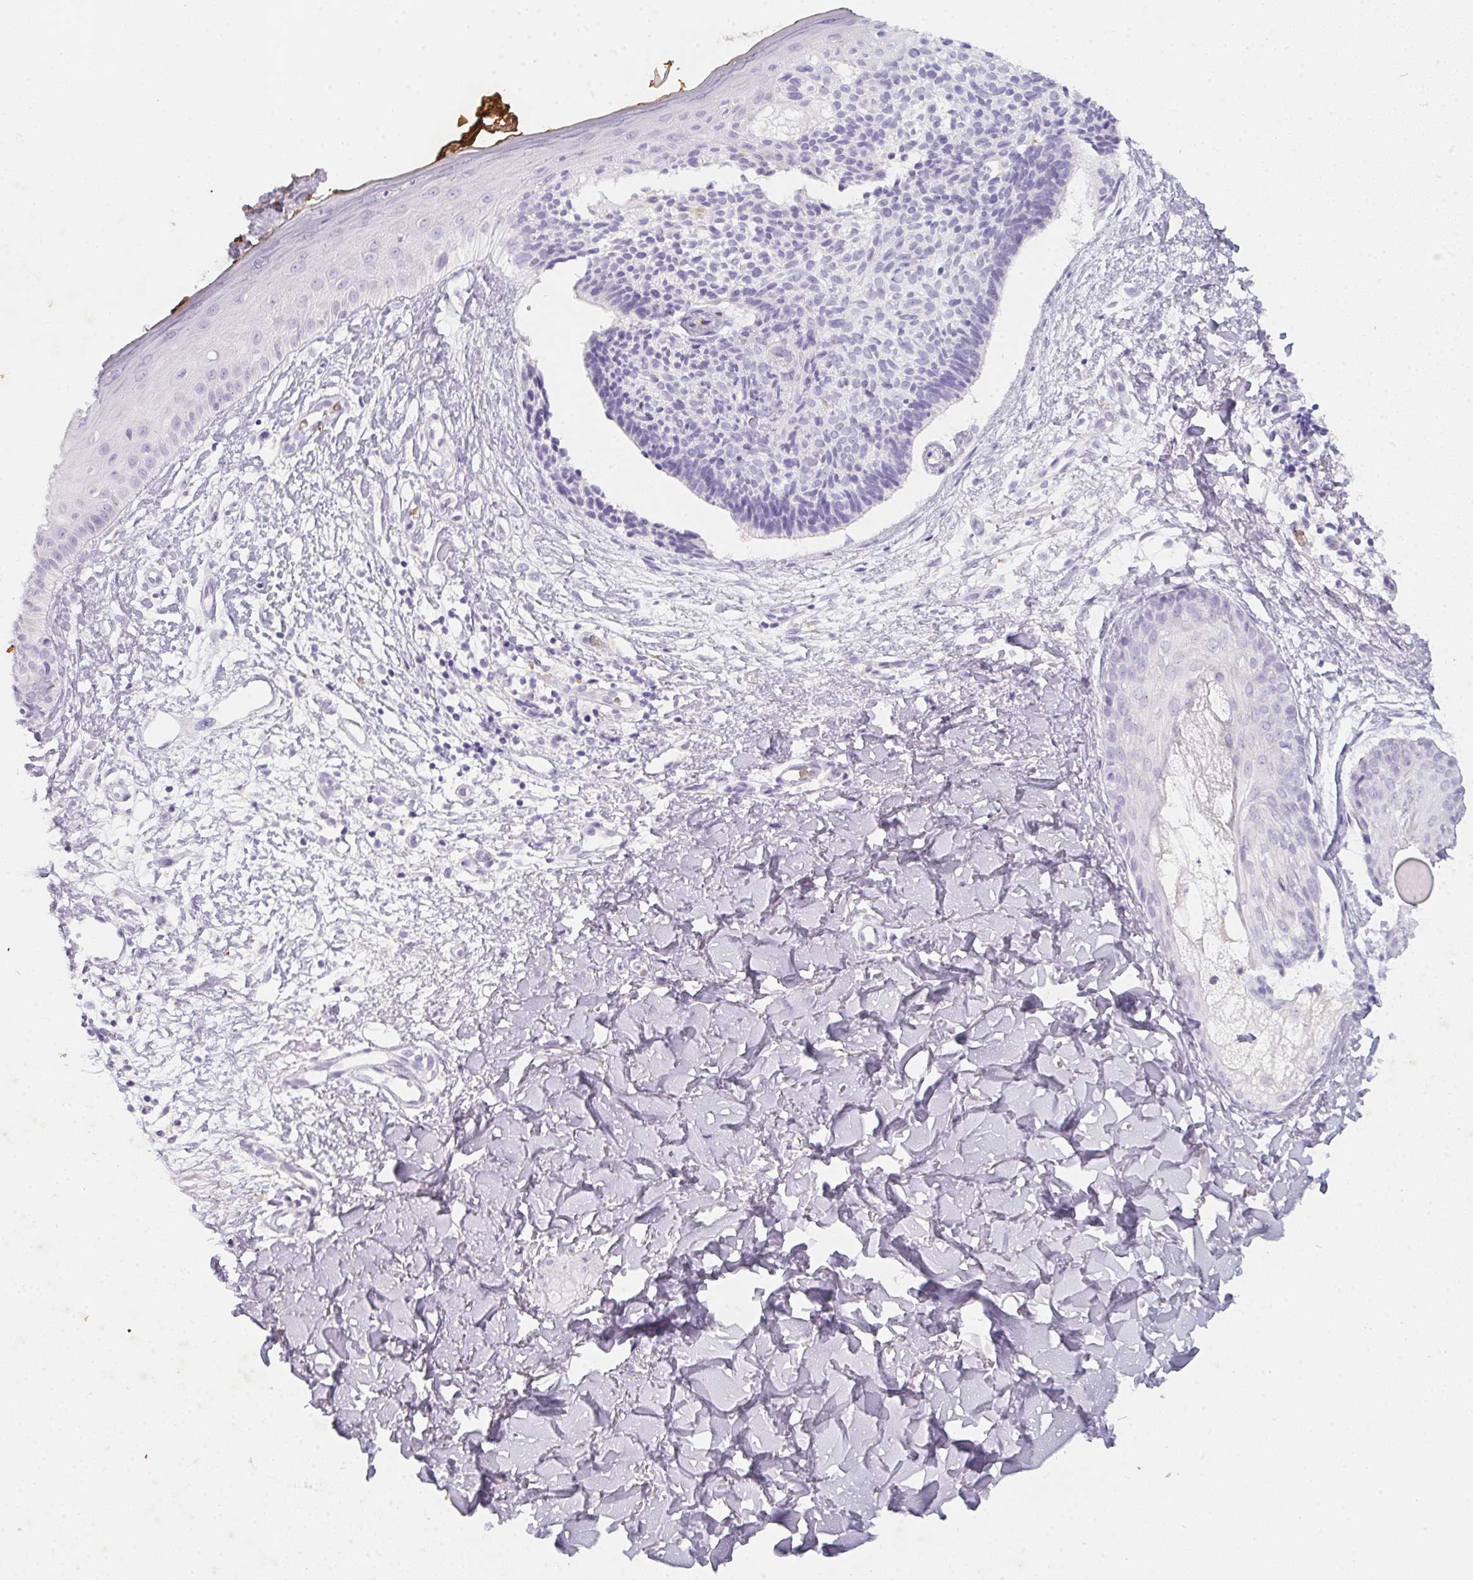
{"staining": {"intensity": "negative", "quantity": "none", "location": "none"}, "tissue": "skin cancer", "cell_type": "Tumor cells", "image_type": "cancer", "snomed": [{"axis": "morphology", "description": "Basal cell carcinoma"}, {"axis": "topography", "description": "Skin"}], "caption": "Basal cell carcinoma (skin) was stained to show a protein in brown. There is no significant positivity in tumor cells.", "gene": "DCD", "patient": {"sex": "male", "age": 51}}